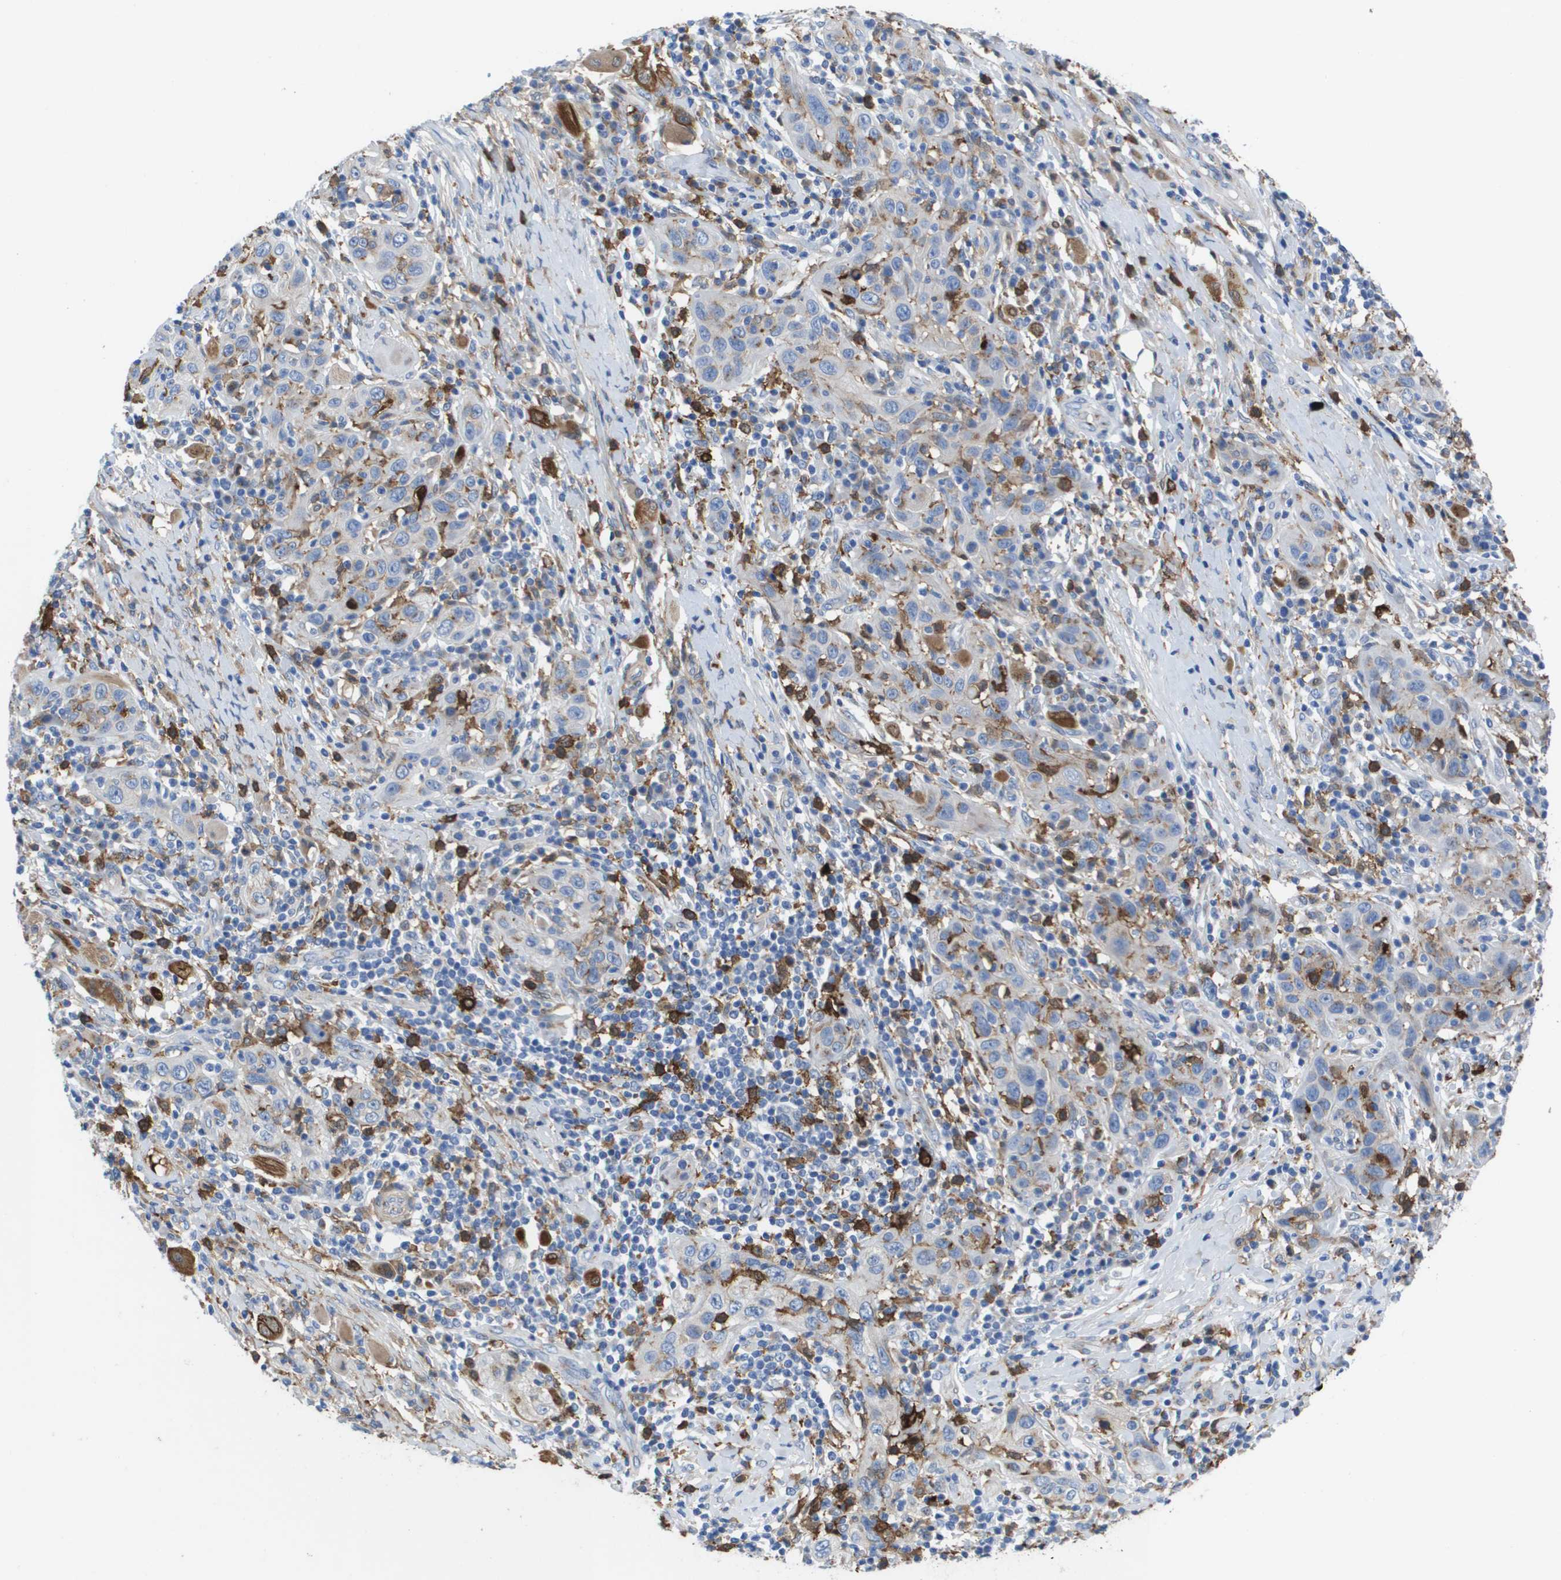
{"staining": {"intensity": "weak", "quantity": "<25%", "location": "cytoplasmic/membranous"}, "tissue": "skin cancer", "cell_type": "Tumor cells", "image_type": "cancer", "snomed": [{"axis": "morphology", "description": "Squamous cell carcinoma, NOS"}, {"axis": "topography", "description": "Skin"}], "caption": "IHC image of skin cancer (squamous cell carcinoma) stained for a protein (brown), which demonstrates no positivity in tumor cells. The staining was performed using DAB (3,3'-diaminobenzidine) to visualize the protein expression in brown, while the nuclei were stained in blue with hematoxylin (Magnification: 20x).", "gene": "SLC37A2", "patient": {"sex": "female", "age": 88}}